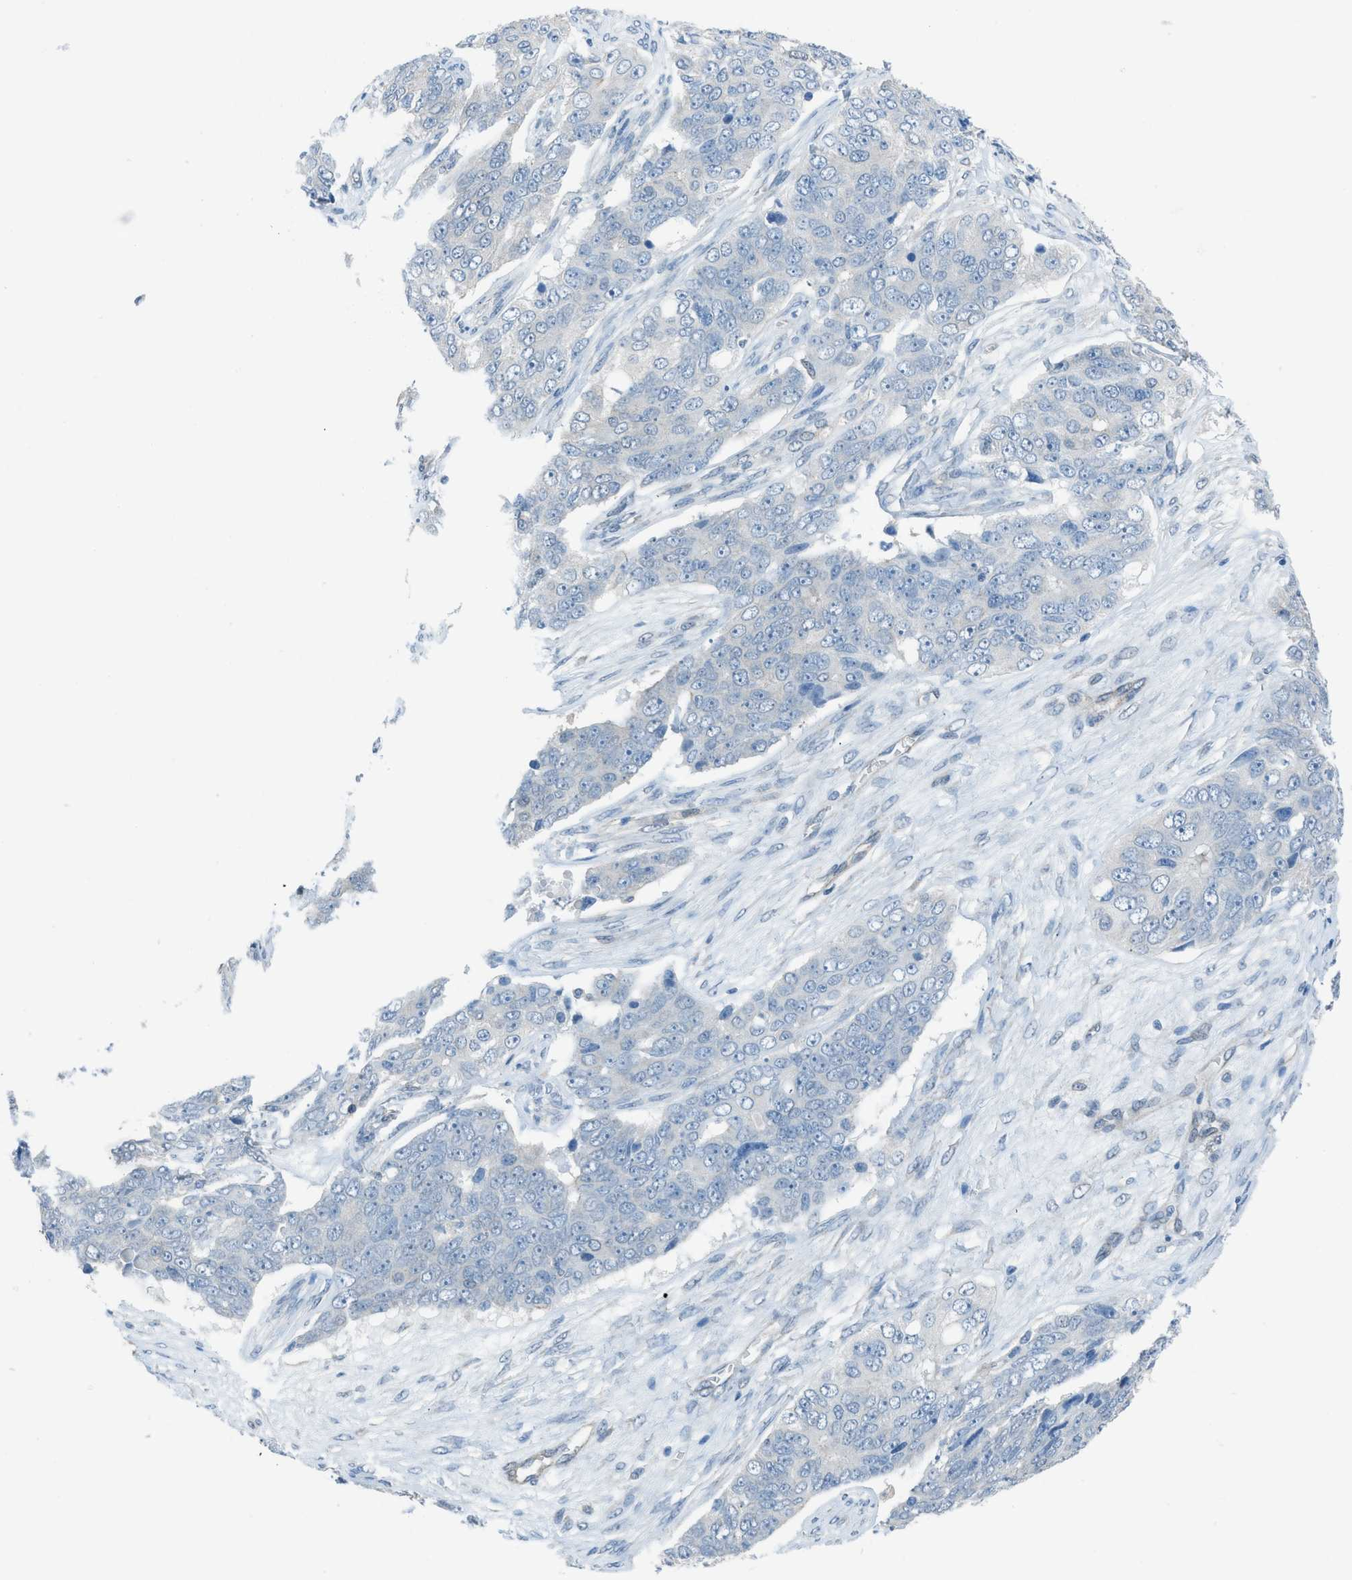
{"staining": {"intensity": "negative", "quantity": "none", "location": "none"}, "tissue": "ovarian cancer", "cell_type": "Tumor cells", "image_type": "cancer", "snomed": [{"axis": "morphology", "description": "Carcinoma, endometroid"}, {"axis": "topography", "description": "Ovary"}], "caption": "Immunohistochemical staining of ovarian cancer (endometroid carcinoma) demonstrates no significant staining in tumor cells.", "gene": "PRKN", "patient": {"sex": "female", "age": 51}}